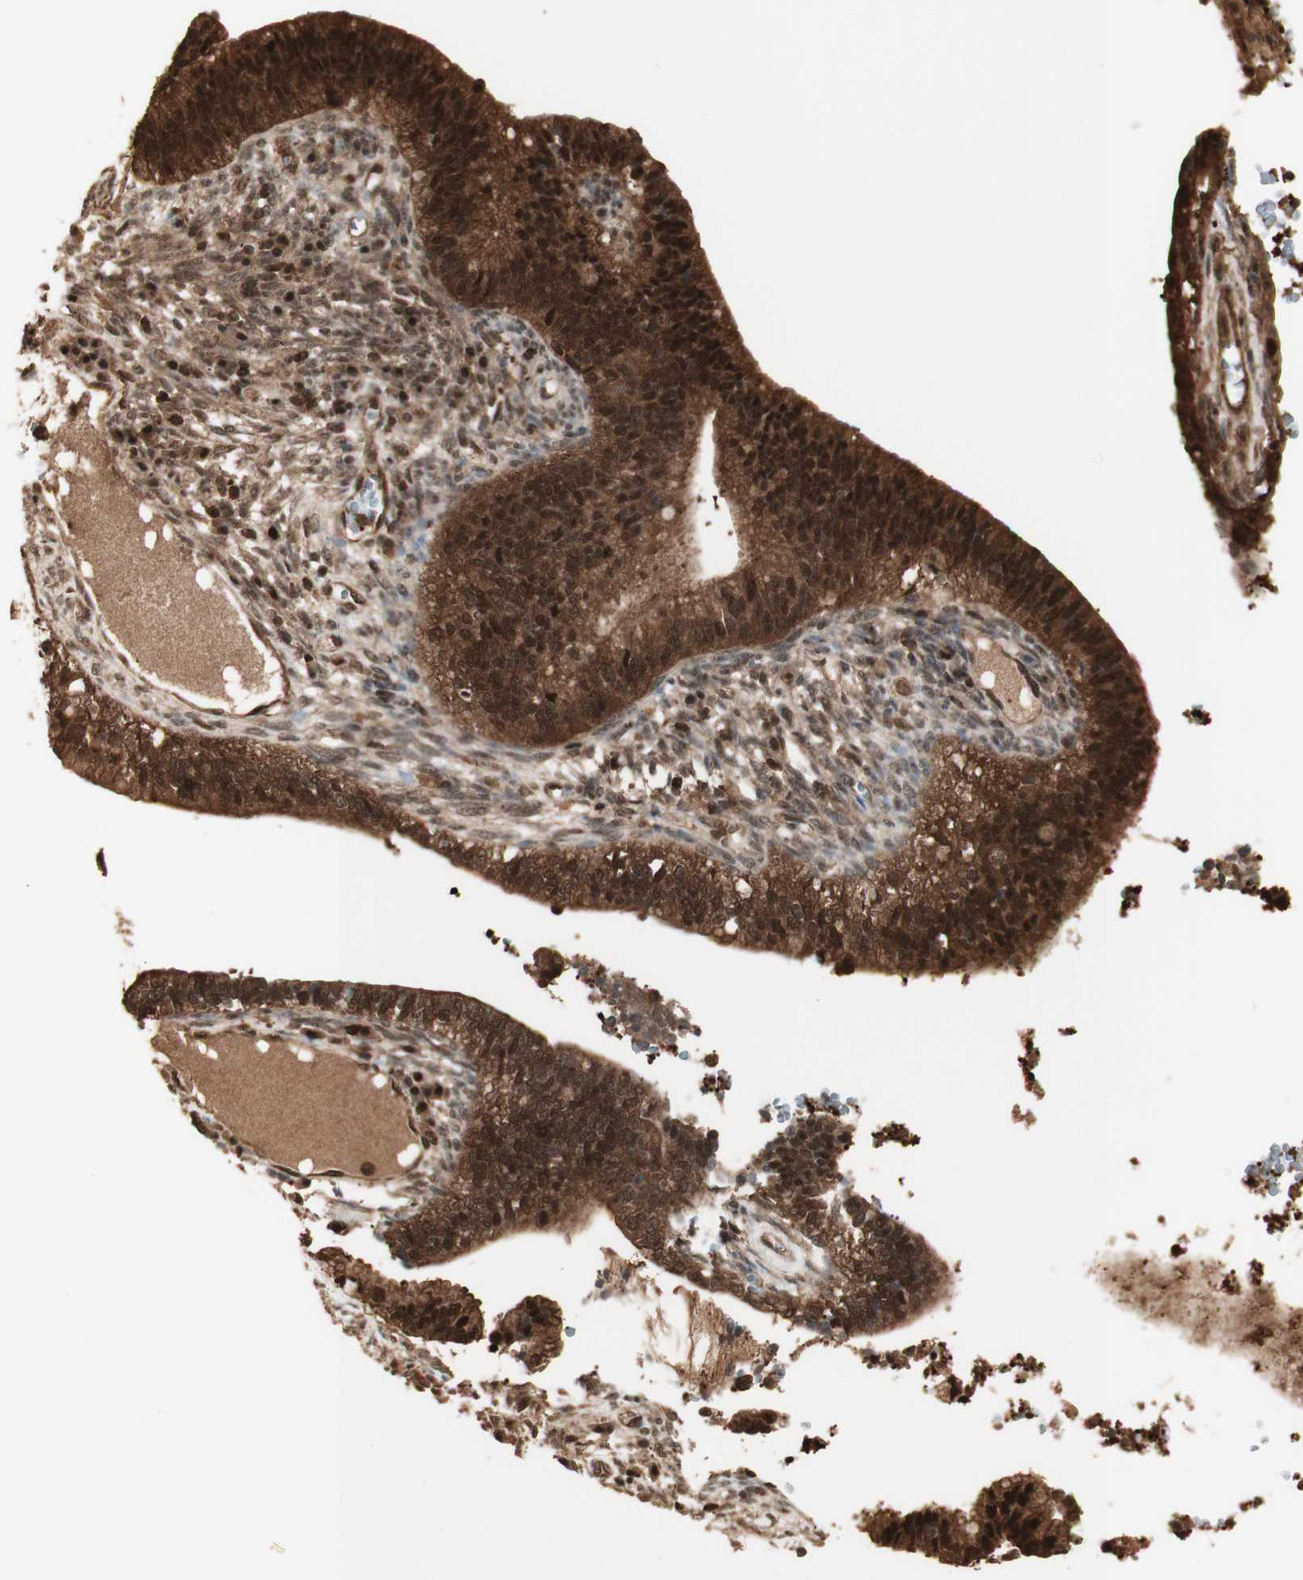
{"staining": {"intensity": "strong", "quantity": ">75%", "location": "cytoplasmic/membranous,nuclear"}, "tissue": "cervical cancer", "cell_type": "Tumor cells", "image_type": "cancer", "snomed": [{"axis": "morphology", "description": "Adenocarcinoma, NOS"}, {"axis": "topography", "description": "Cervix"}], "caption": "IHC (DAB) staining of human cervical cancer shows strong cytoplasmic/membranous and nuclear protein positivity in about >75% of tumor cells.", "gene": "YWHAB", "patient": {"sex": "female", "age": 44}}